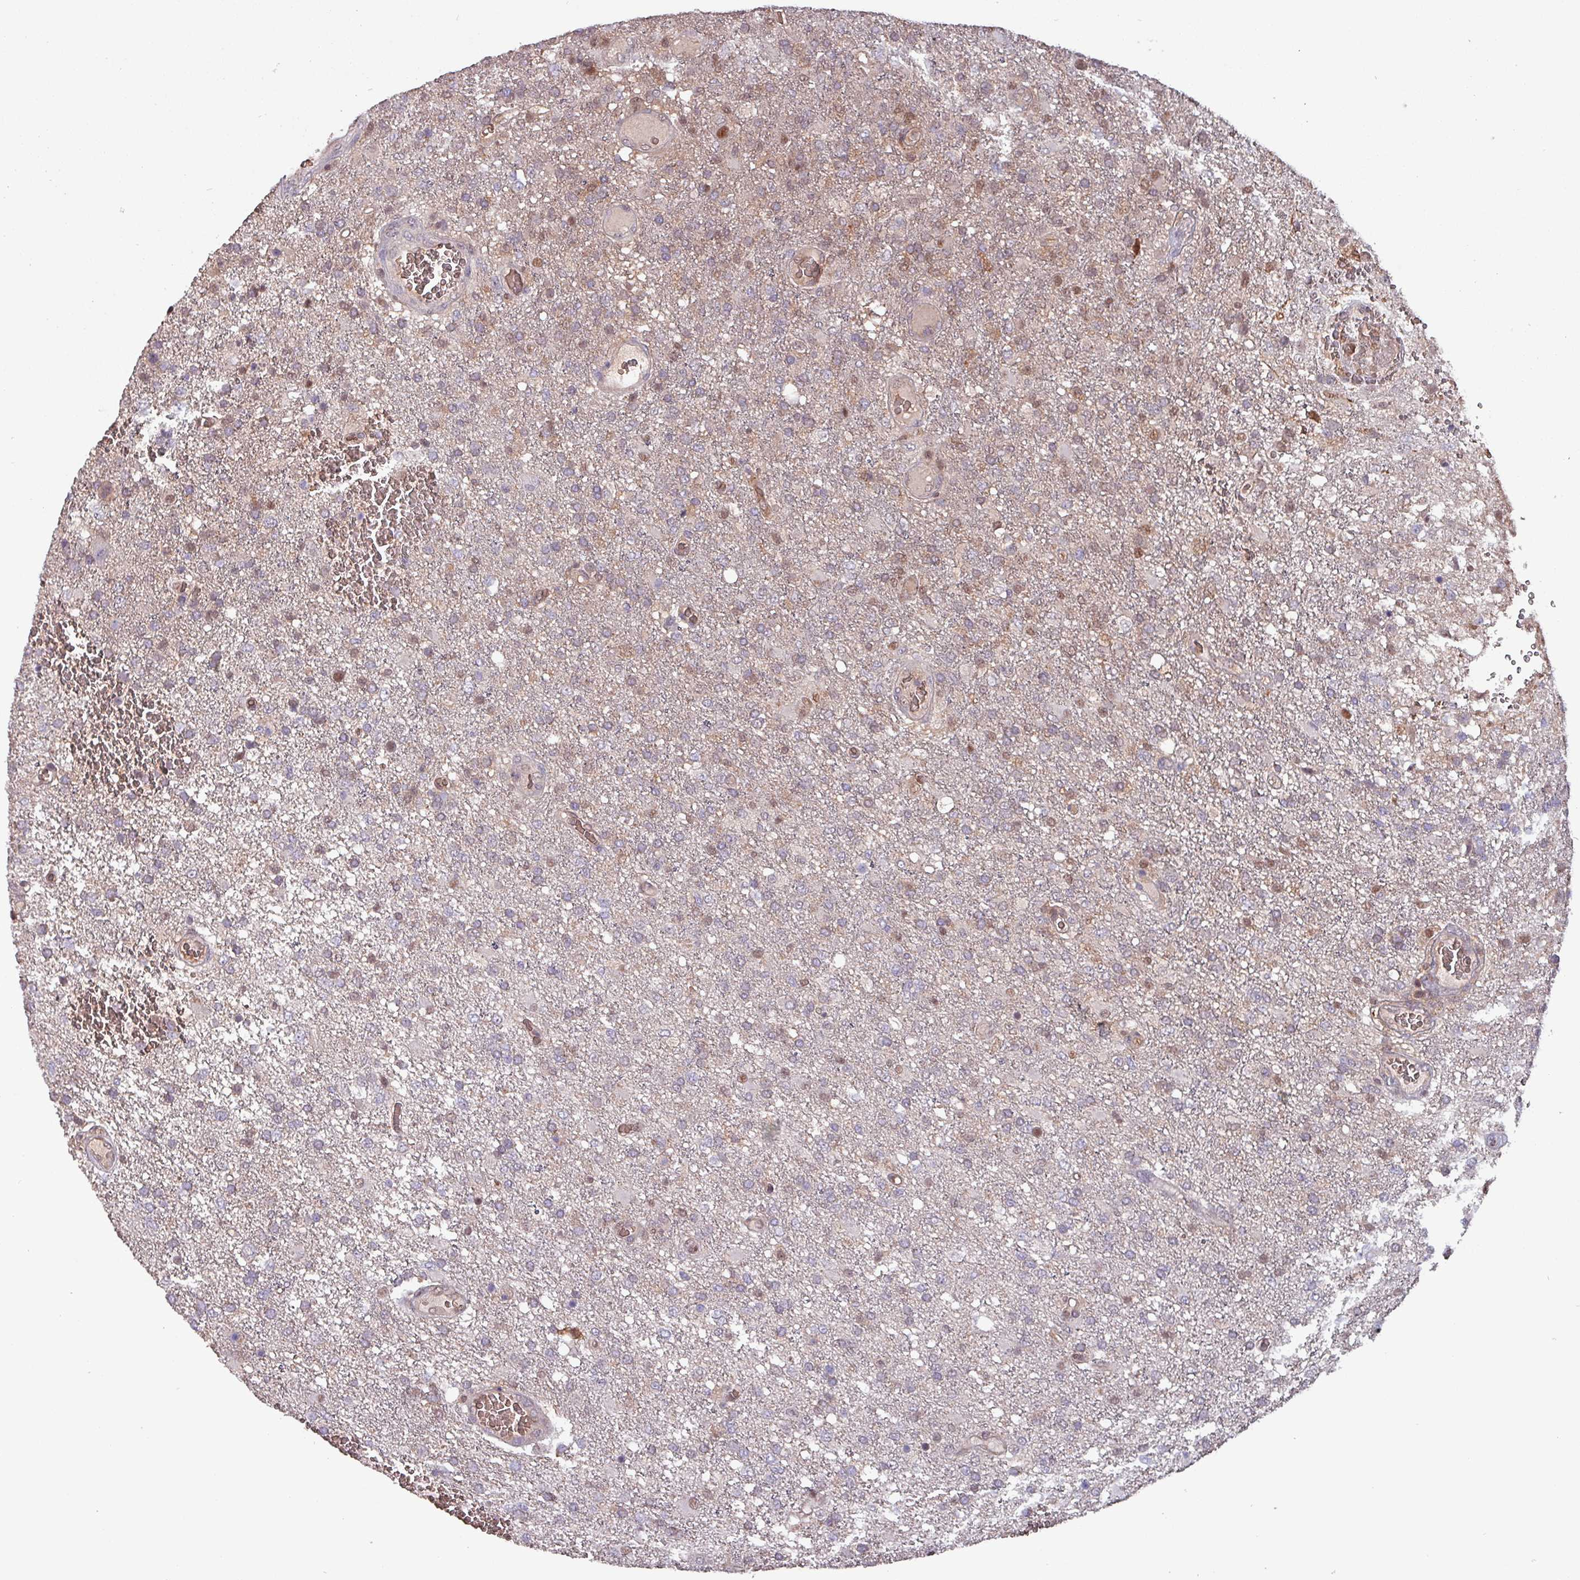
{"staining": {"intensity": "moderate", "quantity": "<25%", "location": "cytoplasmic/membranous,nuclear"}, "tissue": "glioma", "cell_type": "Tumor cells", "image_type": "cancer", "snomed": [{"axis": "morphology", "description": "Glioma, malignant, High grade"}, {"axis": "topography", "description": "Brain"}], "caption": "Immunohistochemistry (IHC) (DAB (3,3'-diaminobenzidine)) staining of high-grade glioma (malignant) shows moderate cytoplasmic/membranous and nuclear protein staining in approximately <25% of tumor cells.", "gene": "PSMB8", "patient": {"sex": "female", "age": 74}}